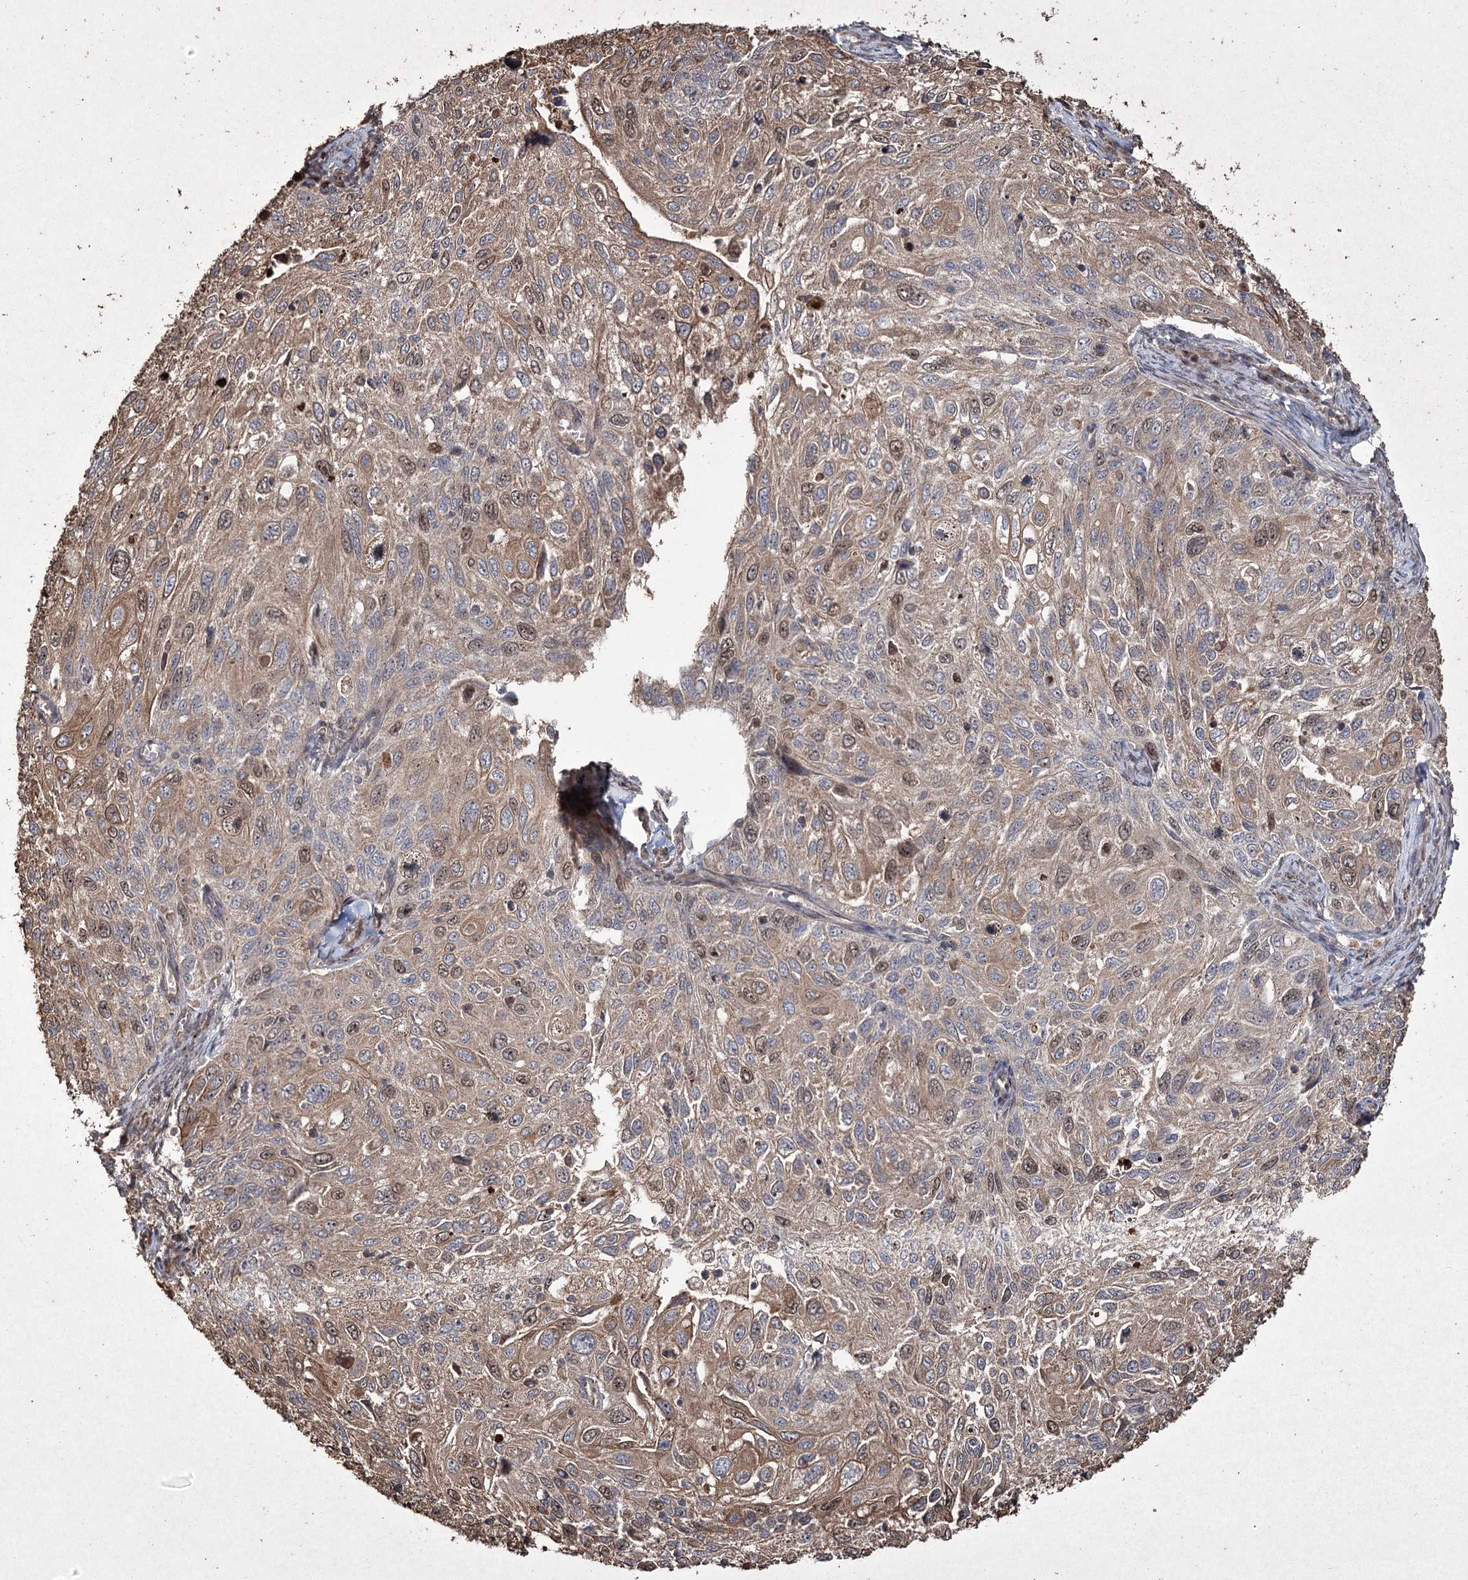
{"staining": {"intensity": "weak", "quantity": "25%-75%", "location": "cytoplasmic/membranous,nuclear"}, "tissue": "cervical cancer", "cell_type": "Tumor cells", "image_type": "cancer", "snomed": [{"axis": "morphology", "description": "Squamous cell carcinoma, NOS"}, {"axis": "topography", "description": "Cervix"}], "caption": "Cervical cancer (squamous cell carcinoma) stained with a brown dye shows weak cytoplasmic/membranous and nuclear positive positivity in about 25%-75% of tumor cells.", "gene": "PRC1", "patient": {"sex": "female", "age": 70}}